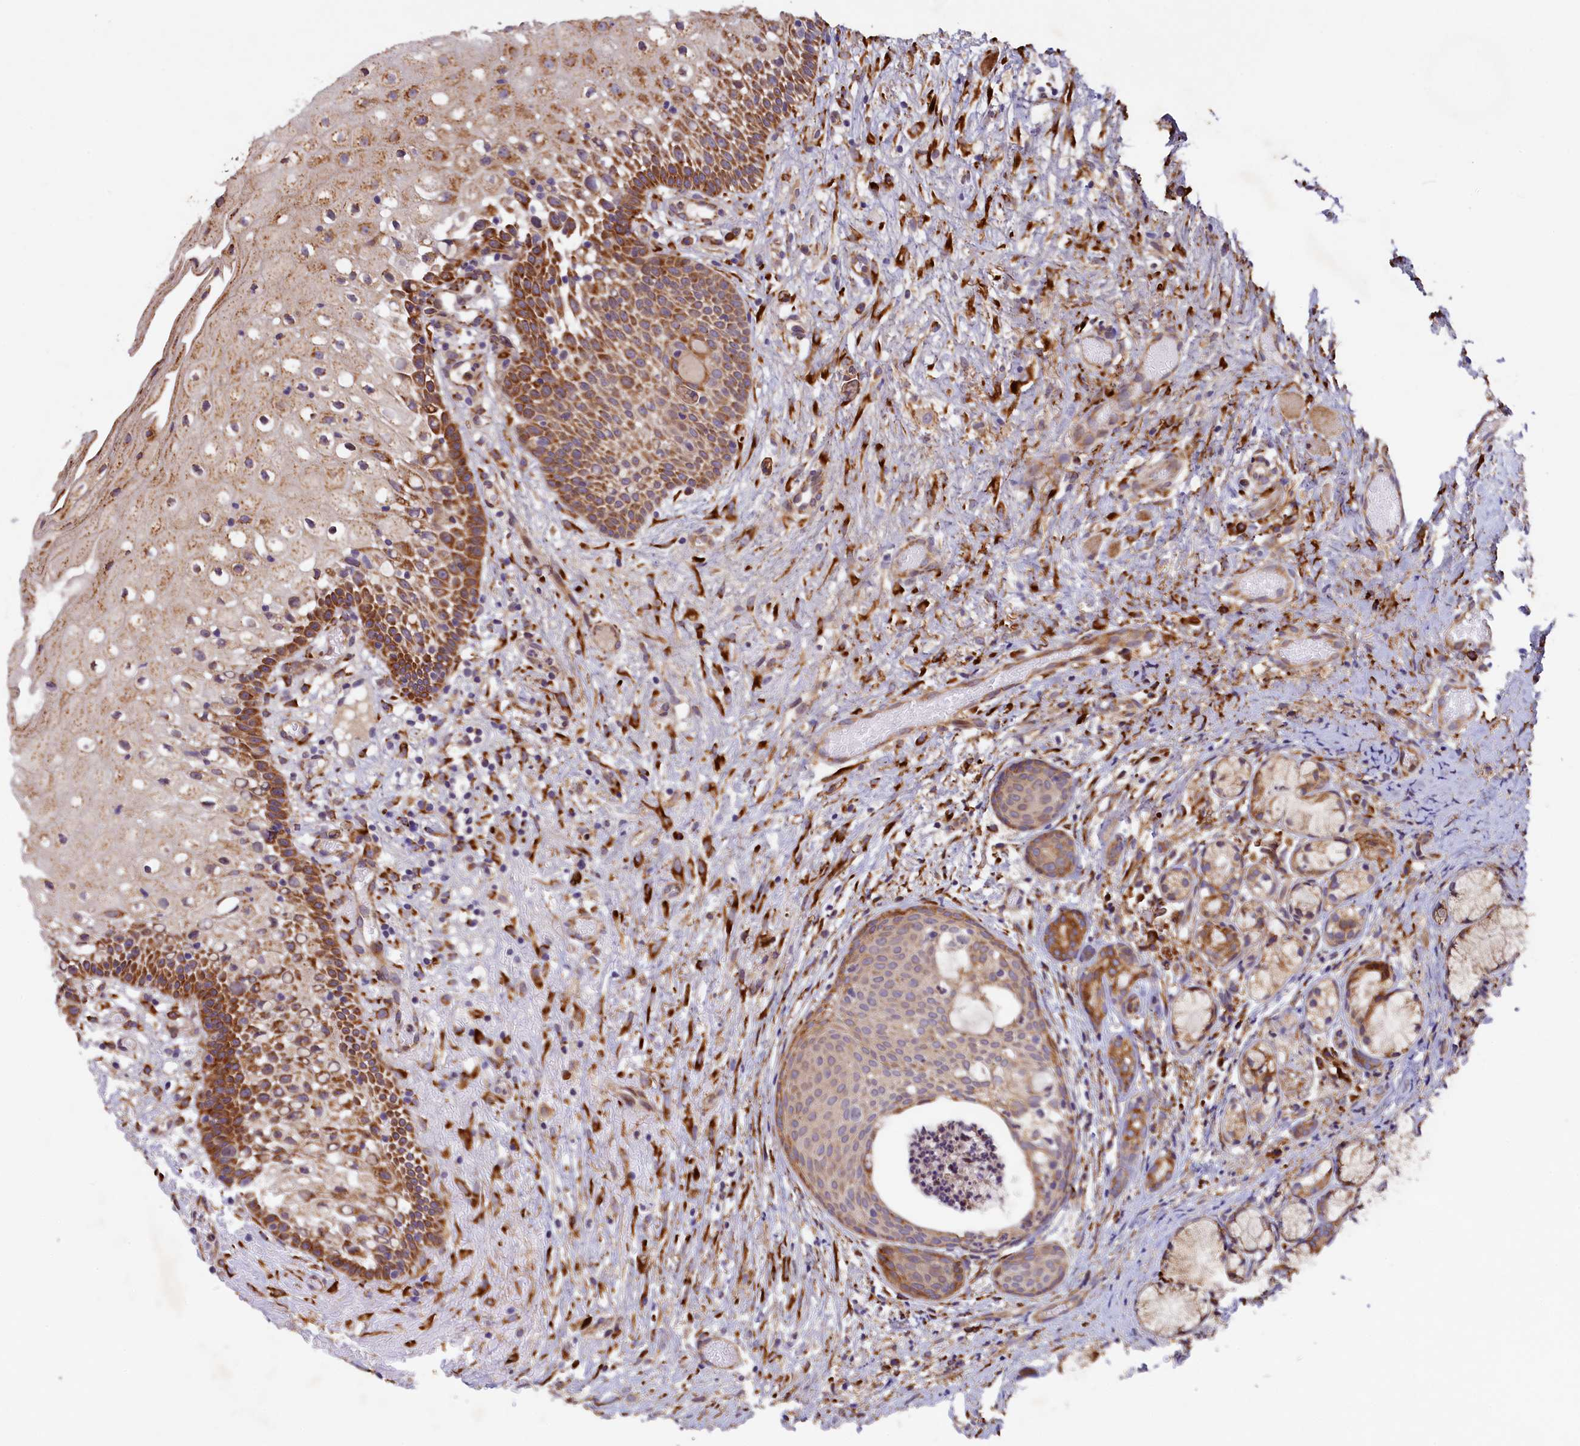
{"staining": {"intensity": "strong", "quantity": ">75%", "location": "cytoplasmic/membranous"}, "tissue": "oral mucosa", "cell_type": "Squamous epithelial cells", "image_type": "normal", "snomed": [{"axis": "morphology", "description": "Normal tissue, NOS"}, {"axis": "topography", "description": "Oral tissue"}], "caption": "Immunohistochemistry (IHC) staining of normal oral mucosa, which displays high levels of strong cytoplasmic/membranous staining in about >75% of squamous epithelial cells indicating strong cytoplasmic/membranous protein staining. The staining was performed using DAB (brown) for protein detection and nuclei were counterstained in hematoxylin (blue).", "gene": "SSC5D", "patient": {"sex": "female", "age": 69}}